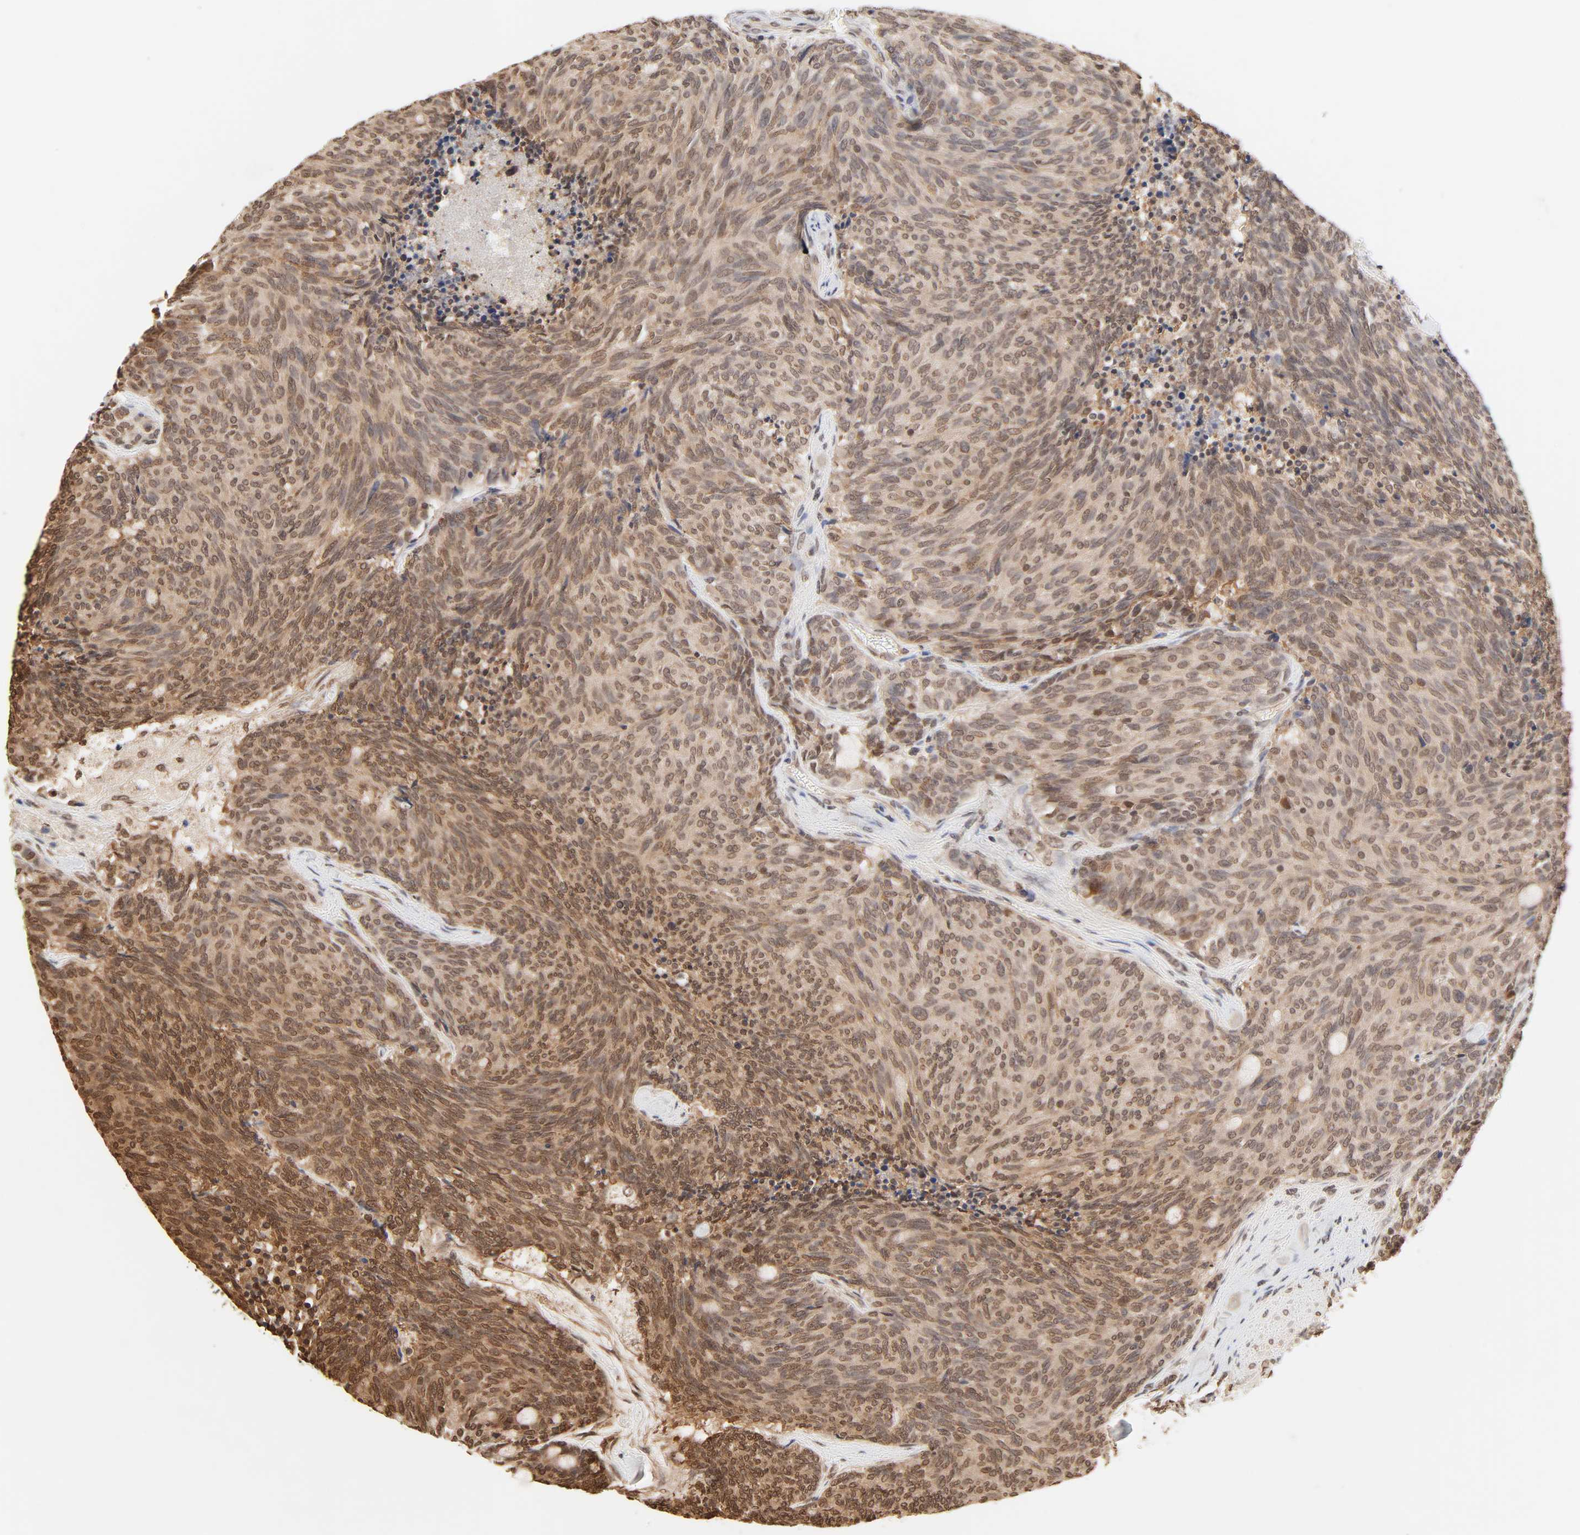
{"staining": {"intensity": "strong", "quantity": ">75%", "location": "cytoplasmic/membranous,nuclear"}, "tissue": "carcinoid", "cell_type": "Tumor cells", "image_type": "cancer", "snomed": [{"axis": "morphology", "description": "Carcinoid, malignant, NOS"}, {"axis": "topography", "description": "Pancreas"}], "caption": "High-power microscopy captured an immunohistochemistry (IHC) photomicrograph of carcinoid, revealing strong cytoplasmic/membranous and nuclear positivity in approximately >75% of tumor cells.", "gene": "TBL1X", "patient": {"sex": "female", "age": 54}}